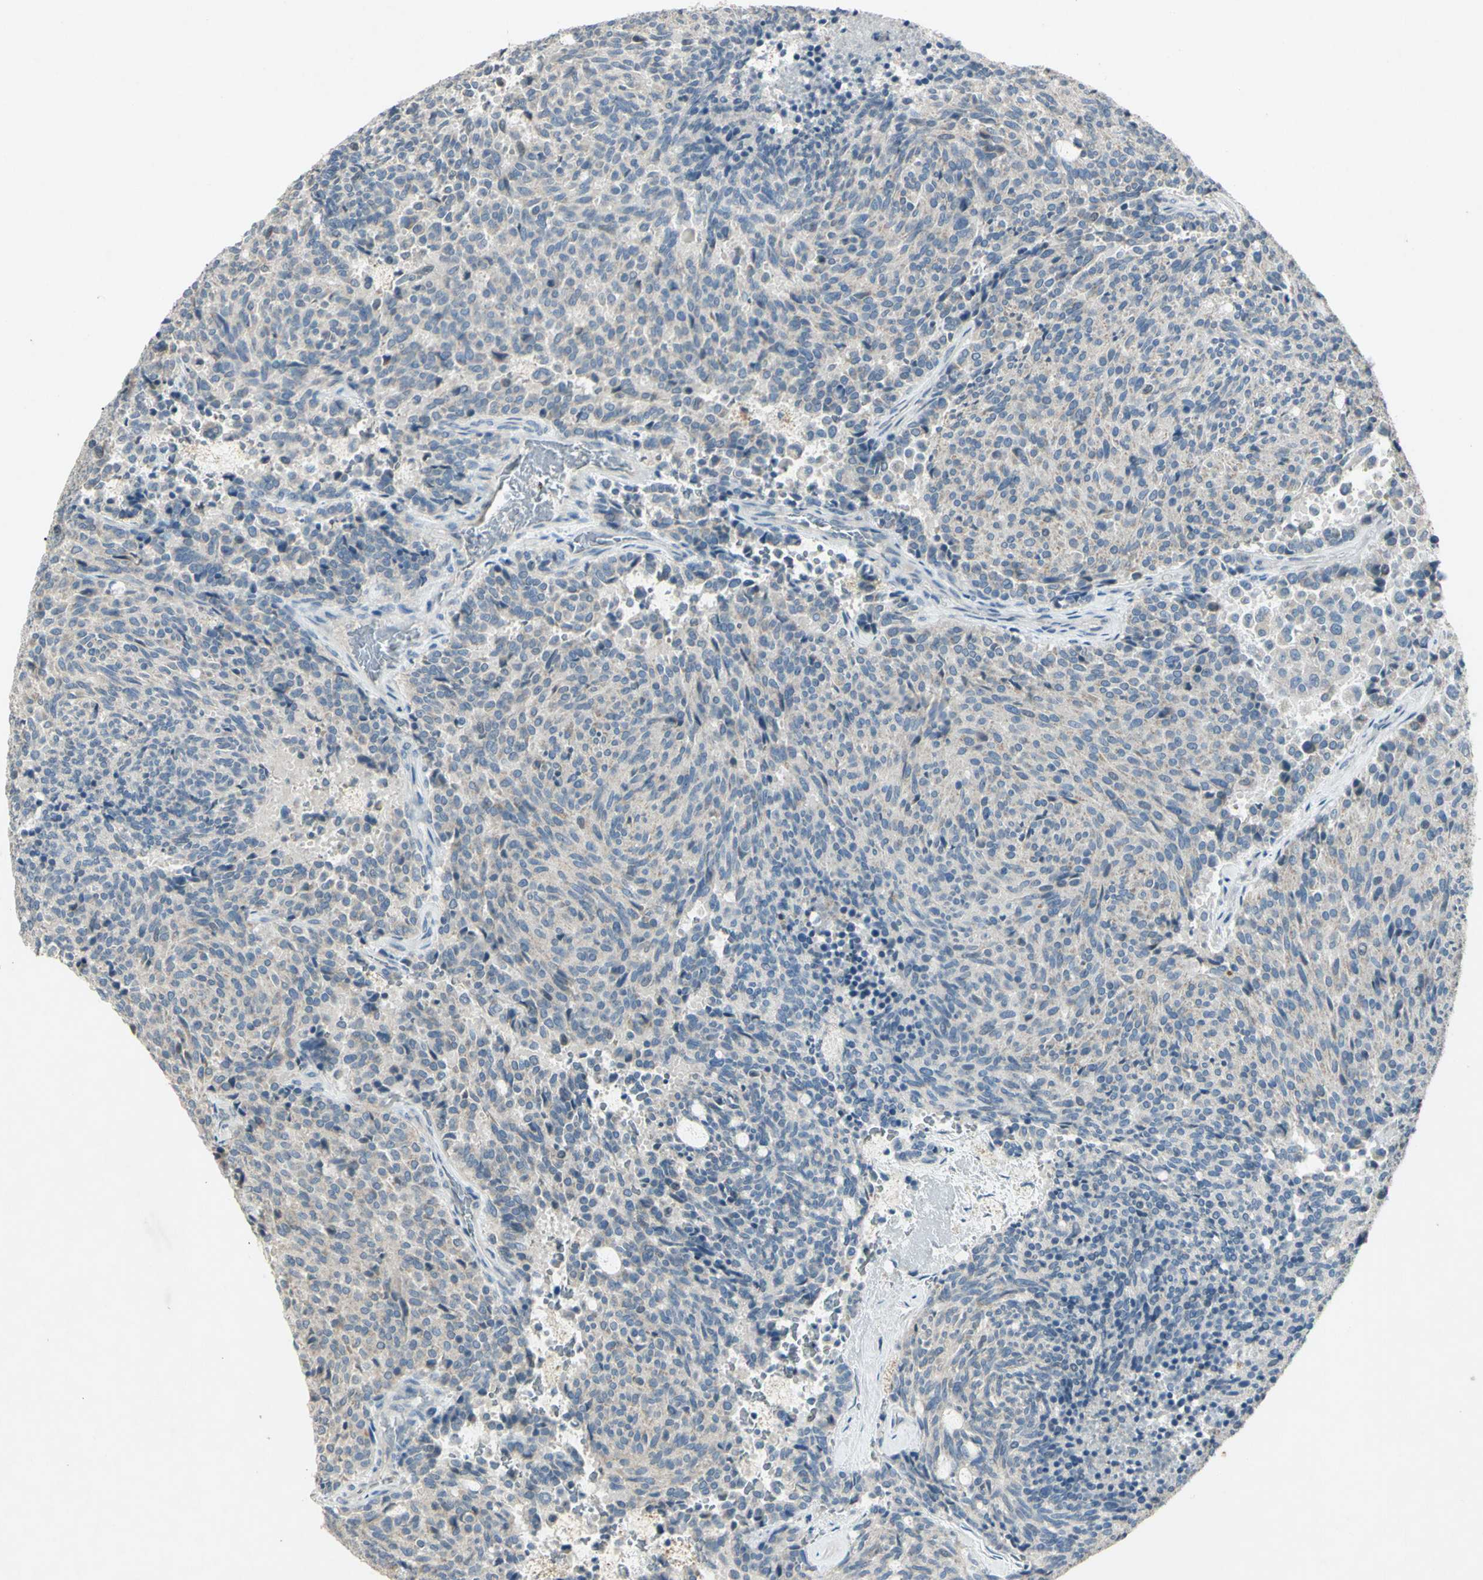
{"staining": {"intensity": "negative", "quantity": "none", "location": "none"}, "tissue": "carcinoid", "cell_type": "Tumor cells", "image_type": "cancer", "snomed": [{"axis": "morphology", "description": "Carcinoid, malignant, NOS"}, {"axis": "topography", "description": "Pancreas"}], "caption": "The immunohistochemistry micrograph has no significant positivity in tumor cells of carcinoid (malignant) tissue.", "gene": "TIMM21", "patient": {"sex": "female", "age": 54}}